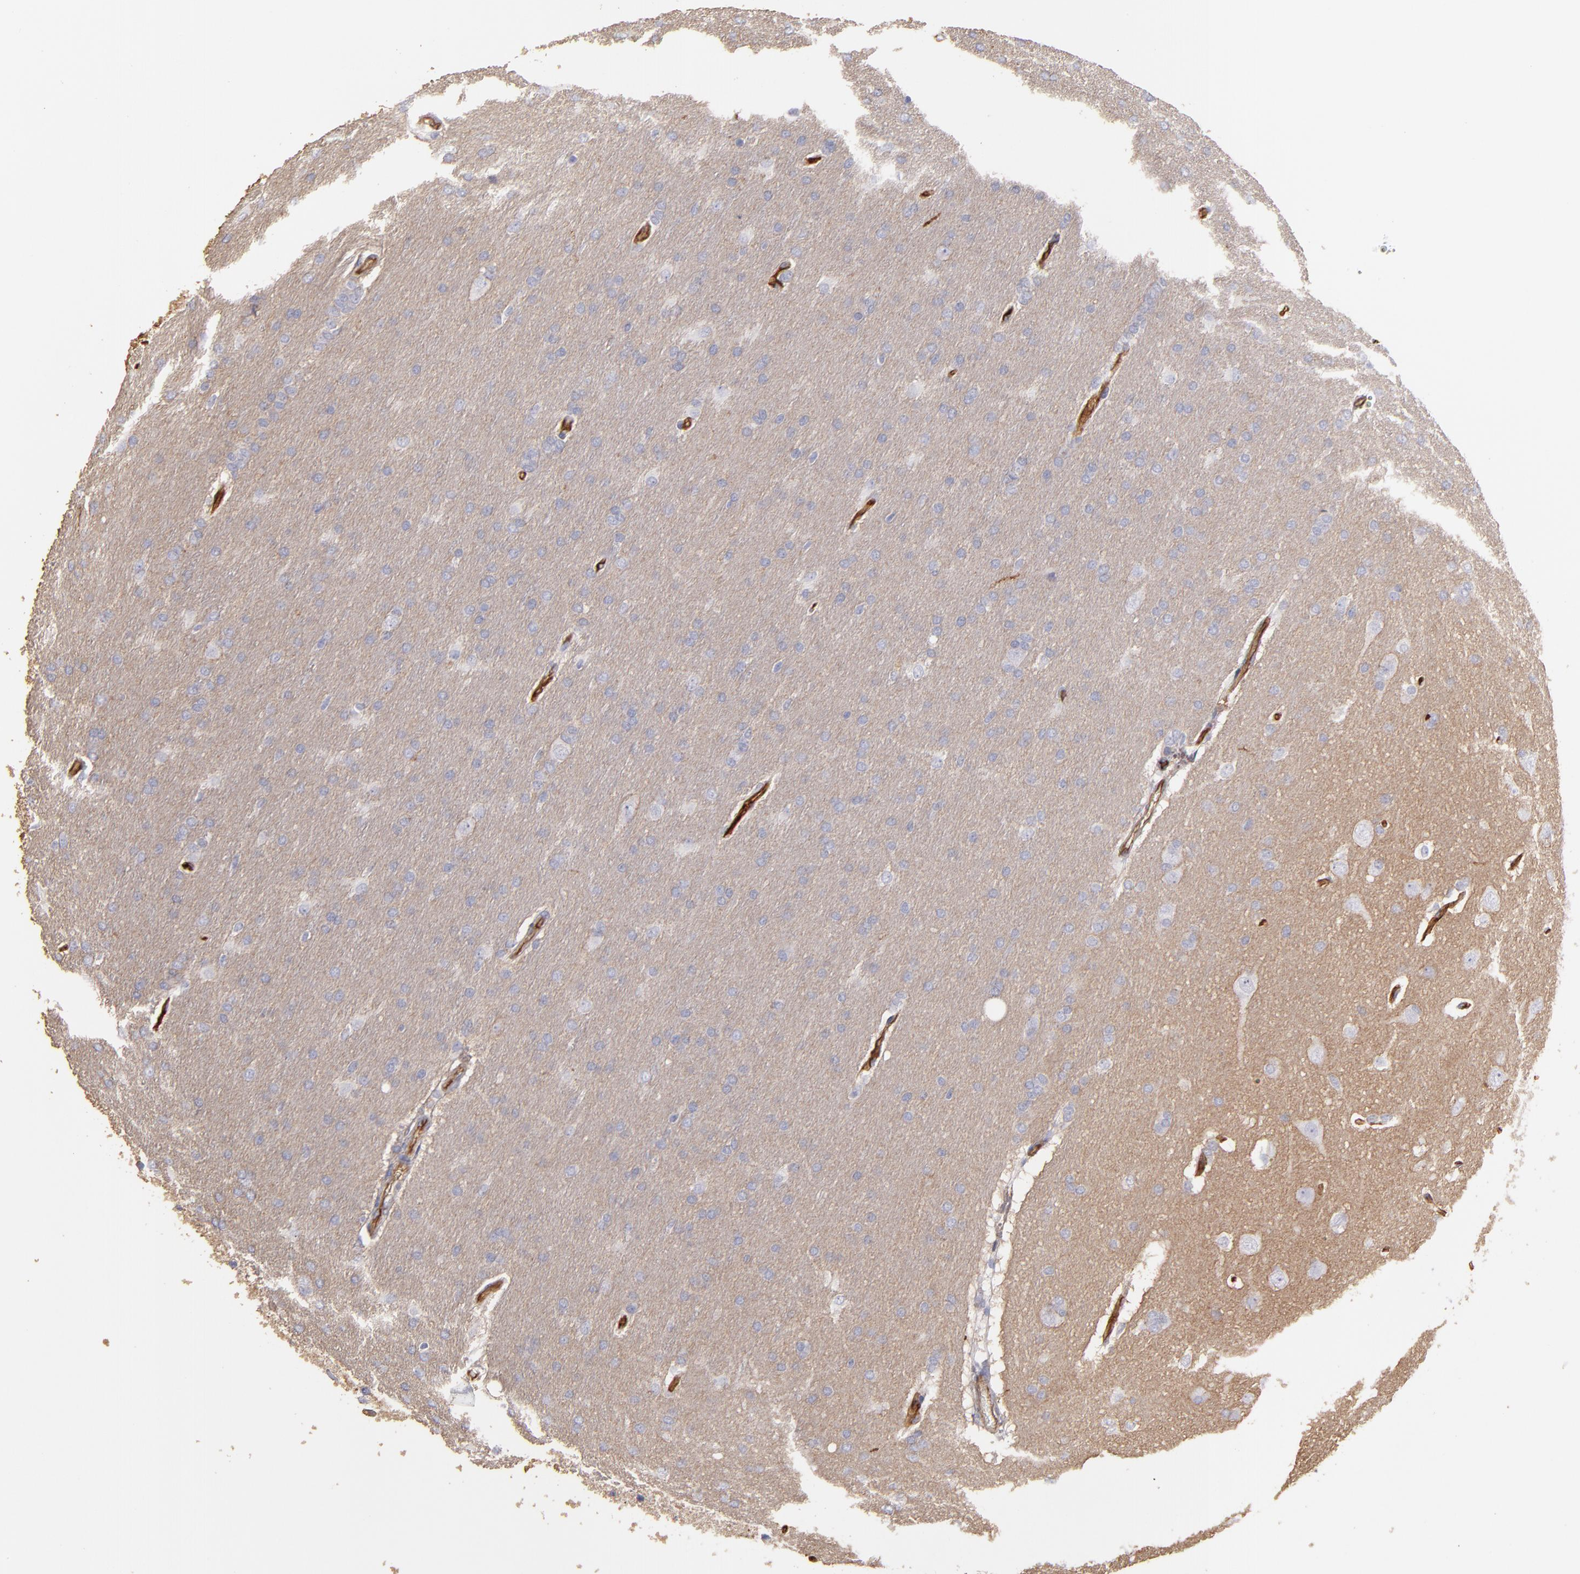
{"staining": {"intensity": "negative", "quantity": "none", "location": "none"}, "tissue": "glioma", "cell_type": "Tumor cells", "image_type": "cancer", "snomed": [{"axis": "morphology", "description": "Glioma, malignant, Low grade"}, {"axis": "topography", "description": "Brain"}], "caption": "Immunohistochemistry photomicrograph of malignant glioma (low-grade) stained for a protein (brown), which demonstrates no positivity in tumor cells.", "gene": "ABCB1", "patient": {"sex": "female", "age": 32}}